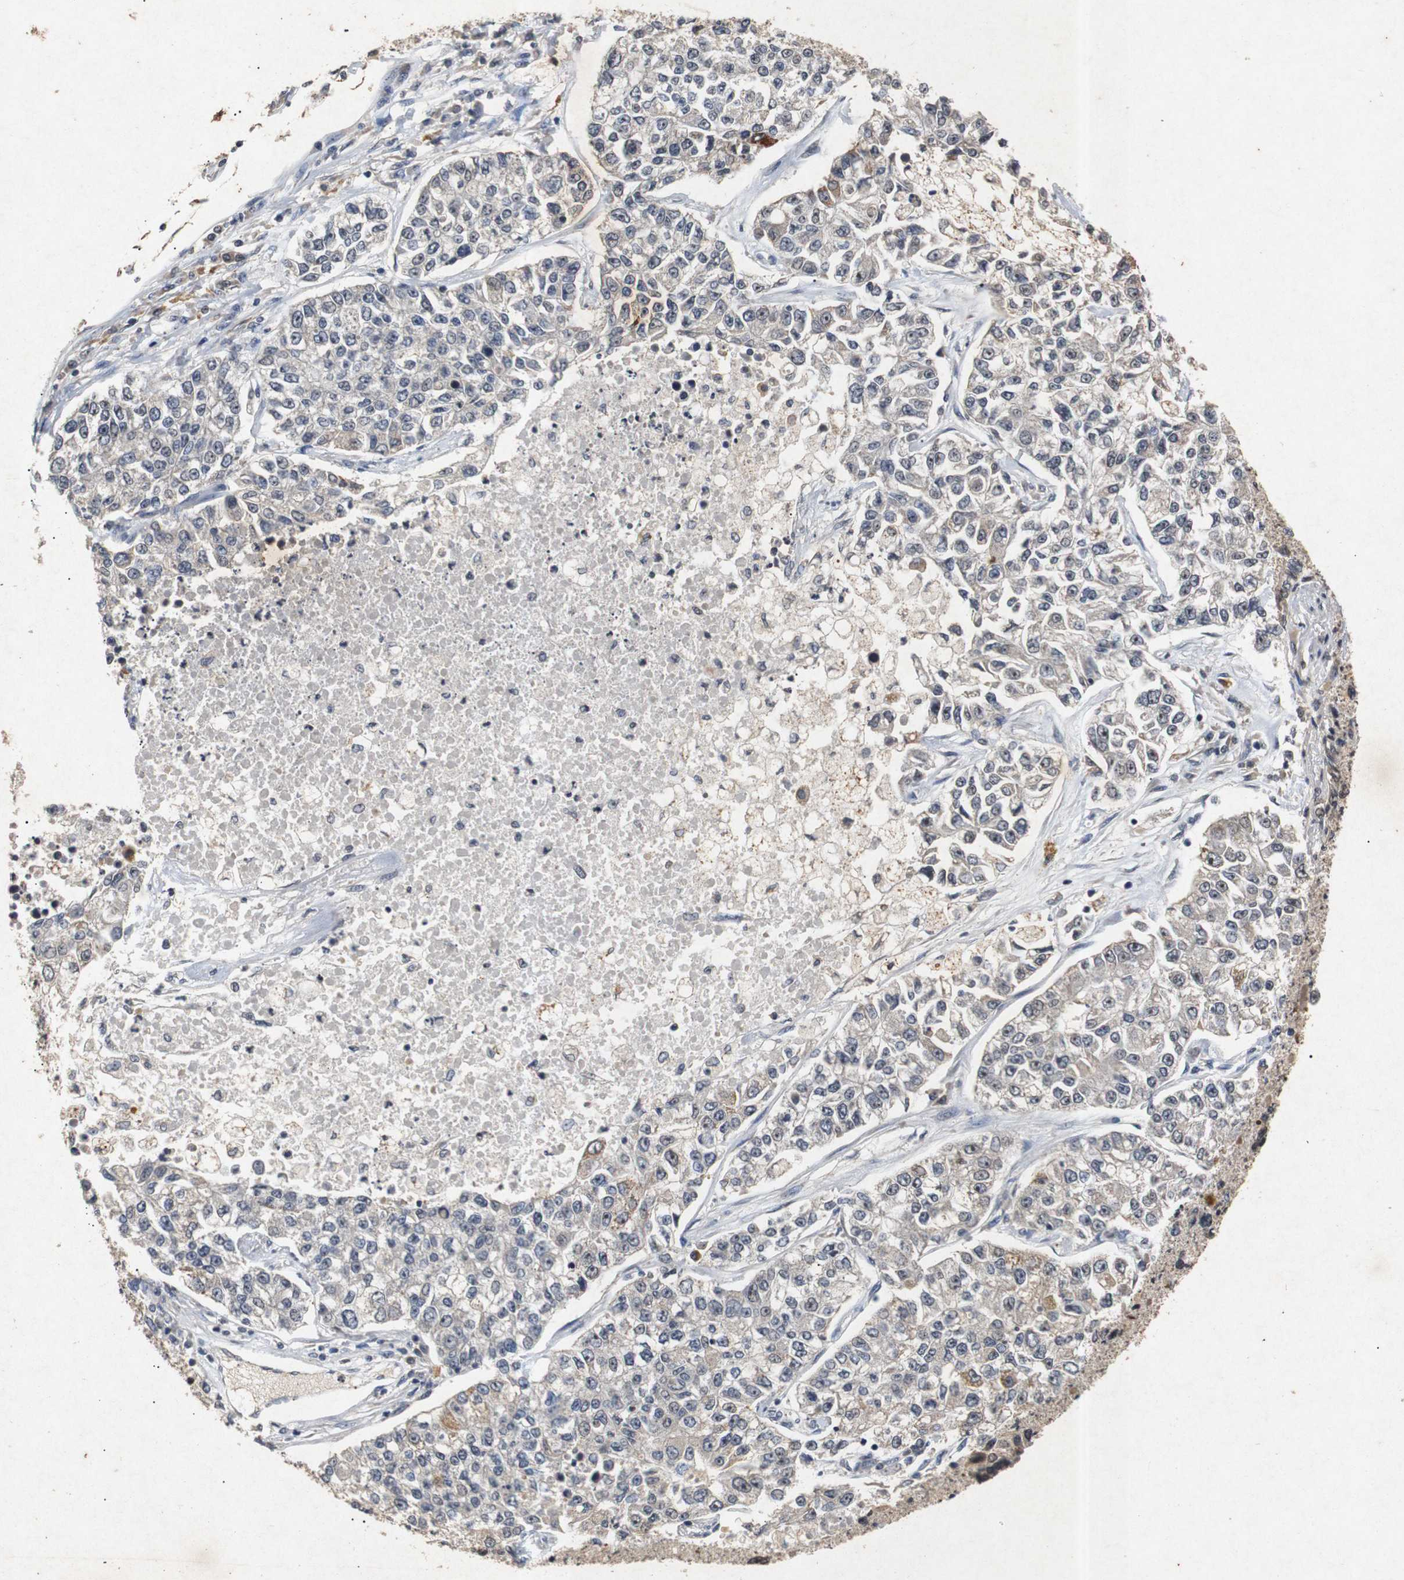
{"staining": {"intensity": "negative", "quantity": "none", "location": "none"}, "tissue": "lung cancer", "cell_type": "Tumor cells", "image_type": "cancer", "snomed": [{"axis": "morphology", "description": "Adenocarcinoma, NOS"}, {"axis": "topography", "description": "Lung"}], "caption": "Adenocarcinoma (lung) was stained to show a protein in brown. There is no significant positivity in tumor cells. (Brightfield microscopy of DAB IHC at high magnification).", "gene": "PARN", "patient": {"sex": "male", "age": 49}}